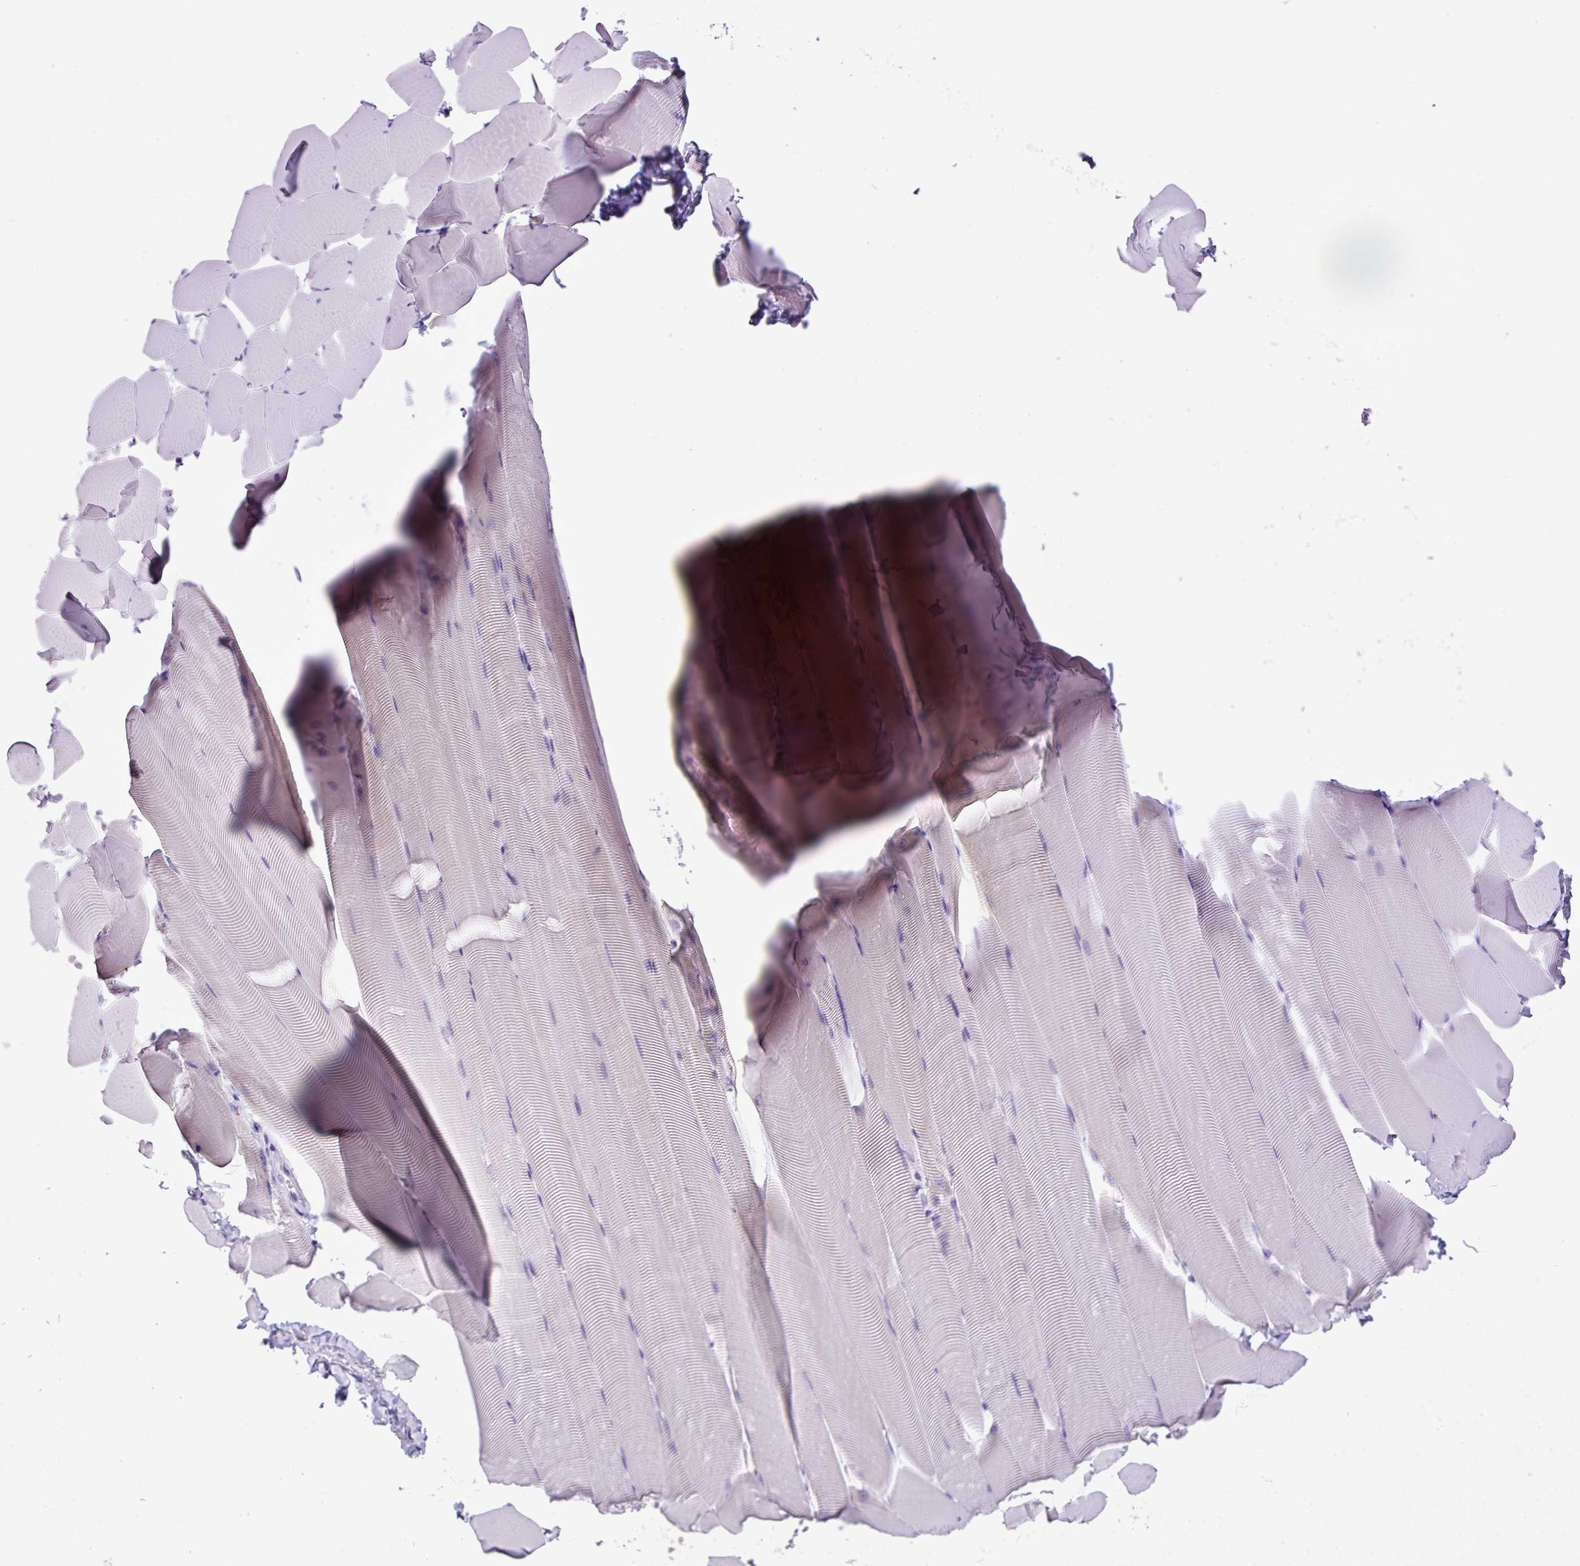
{"staining": {"intensity": "negative", "quantity": "none", "location": "none"}, "tissue": "skeletal muscle", "cell_type": "Myocytes", "image_type": "normal", "snomed": [{"axis": "morphology", "description": "Normal tissue, NOS"}, {"axis": "topography", "description": "Skeletal muscle"}], "caption": "DAB (3,3'-diaminobenzidine) immunohistochemical staining of normal skeletal muscle exhibits no significant expression in myocytes.", "gene": "AGO3", "patient": {"sex": "male", "age": 25}}